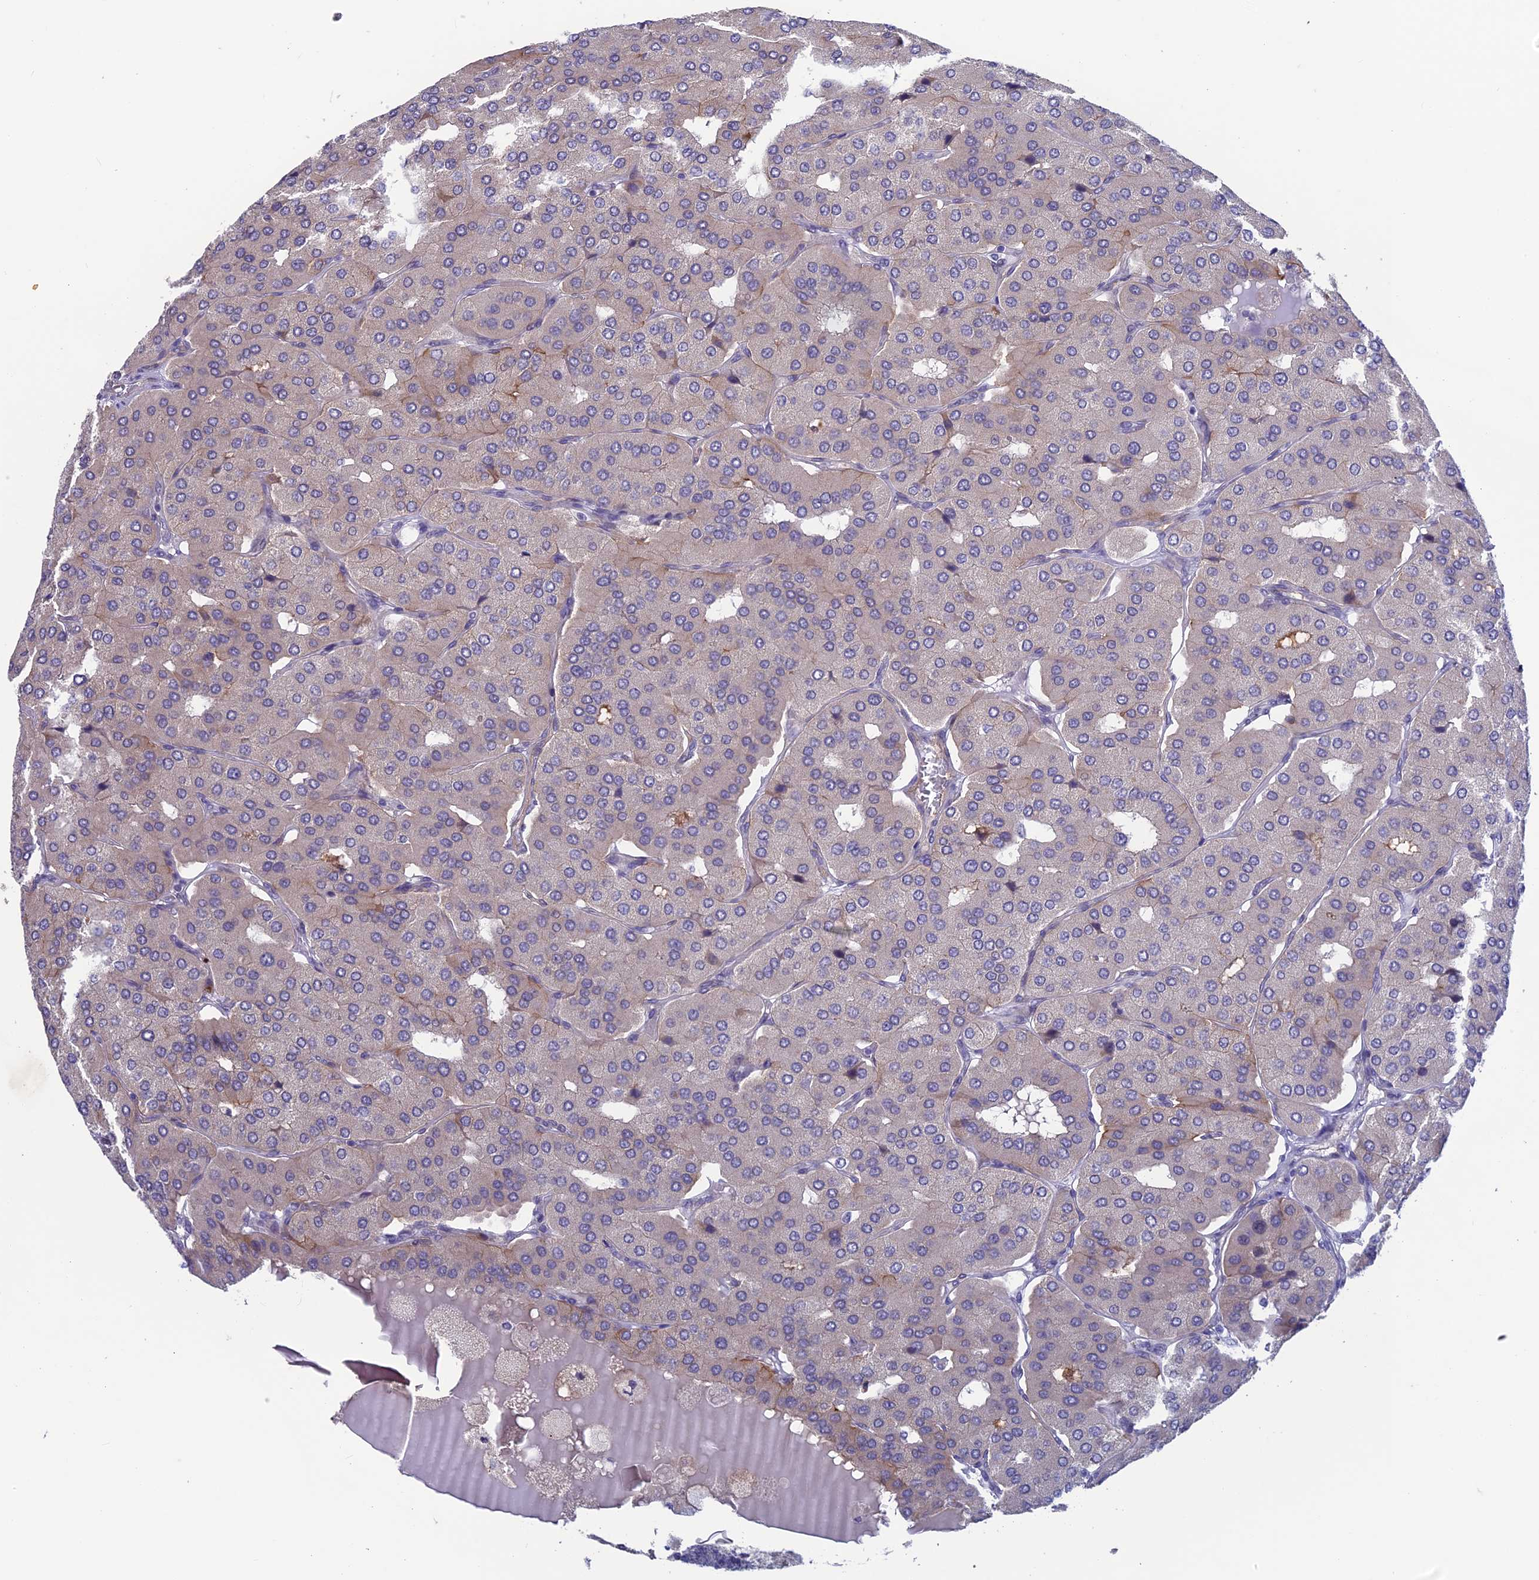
{"staining": {"intensity": "negative", "quantity": "none", "location": "none"}, "tissue": "parathyroid gland", "cell_type": "Glandular cells", "image_type": "normal", "snomed": [{"axis": "morphology", "description": "Normal tissue, NOS"}, {"axis": "morphology", "description": "Adenoma, NOS"}, {"axis": "topography", "description": "Parathyroid gland"}], "caption": "Immunohistochemistry image of normal parathyroid gland: parathyroid gland stained with DAB (3,3'-diaminobenzidine) demonstrates no significant protein expression in glandular cells.", "gene": "FKBPL", "patient": {"sex": "female", "age": 86}}